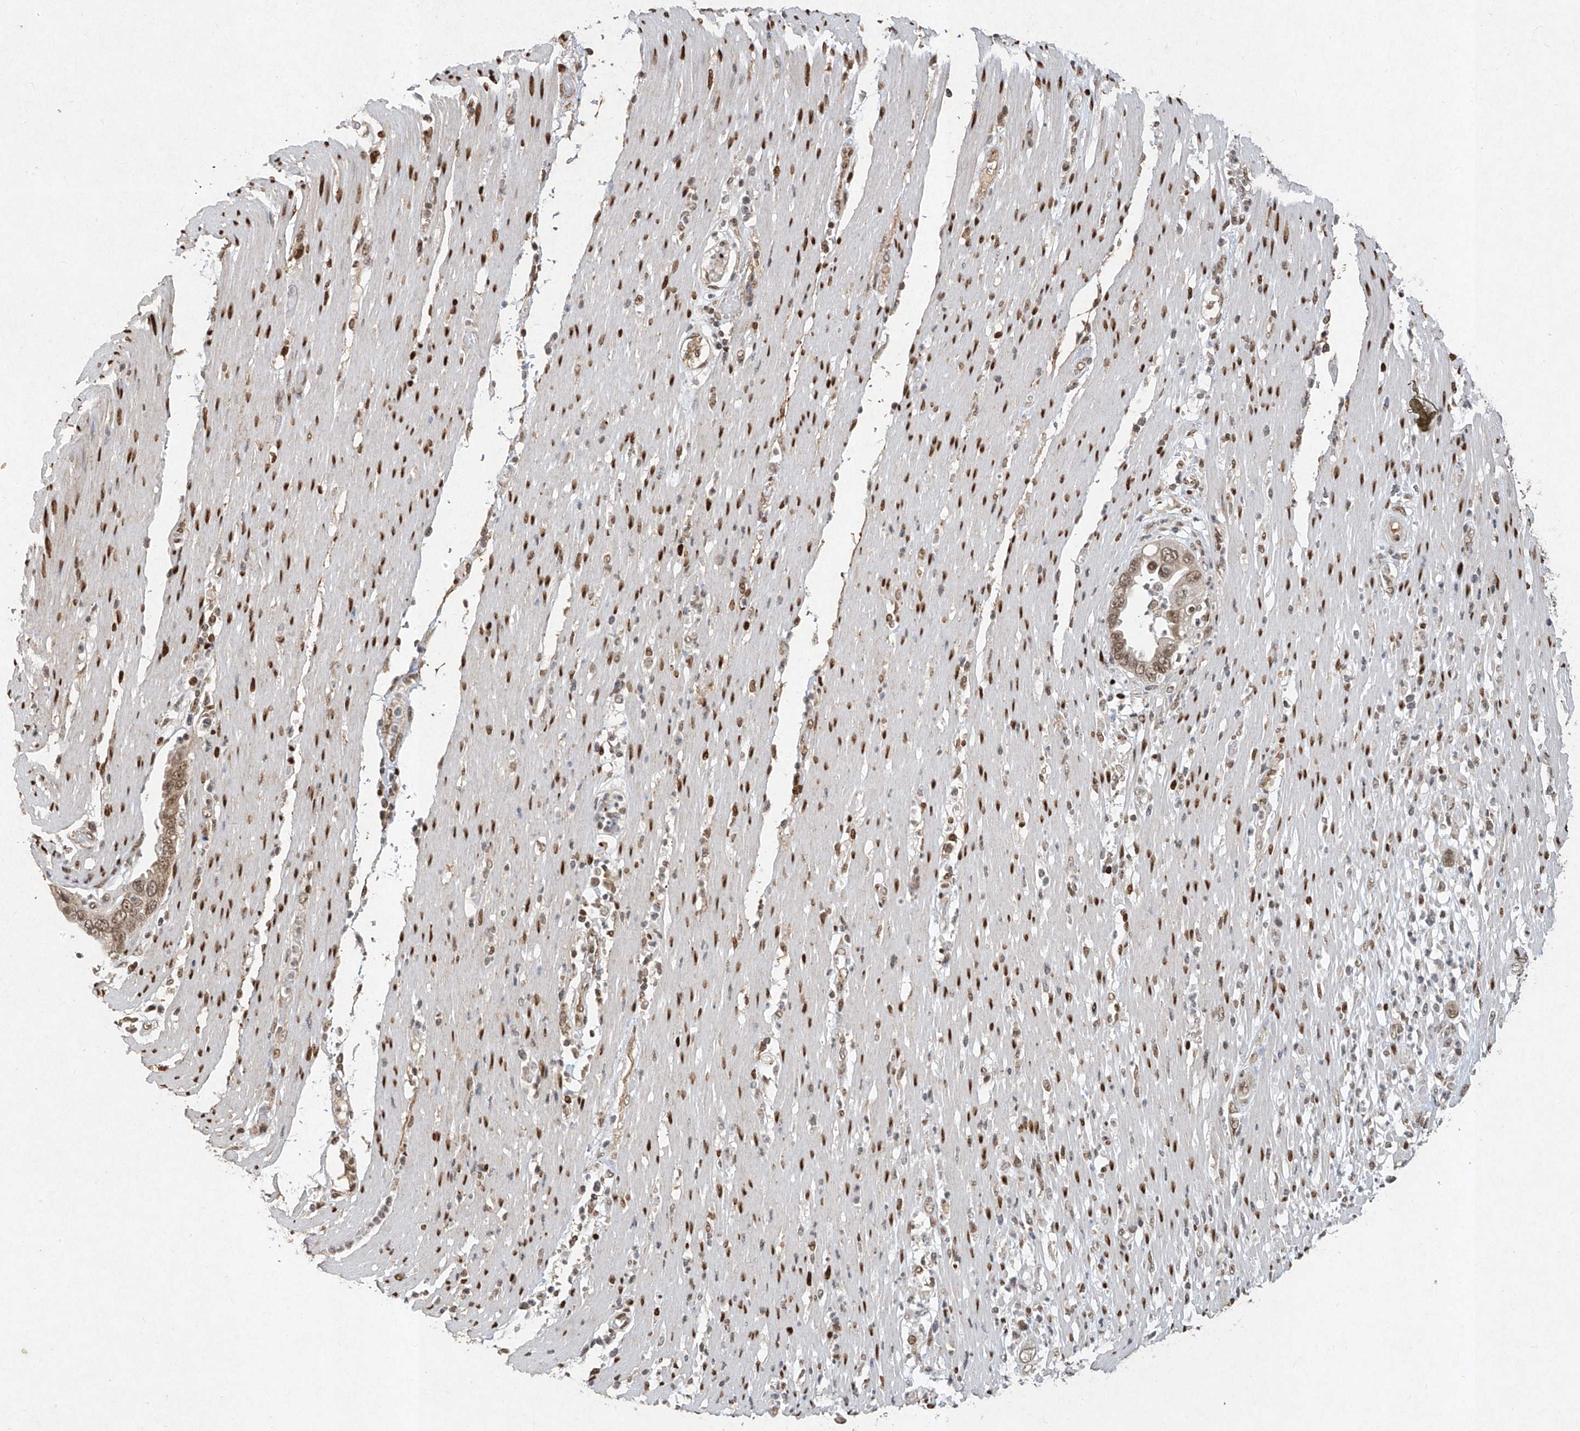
{"staining": {"intensity": "weak", "quantity": ">75%", "location": "nuclear"}, "tissue": "pancreatic cancer", "cell_type": "Tumor cells", "image_type": "cancer", "snomed": [{"axis": "morphology", "description": "Adenocarcinoma, NOS"}, {"axis": "topography", "description": "Pancreas"}], "caption": "The micrograph exhibits staining of pancreatic cancer, revealing weak nuclear protein positivity (brown color) within tumor cells. Nuclei are stained in blue.", "gene": "ATRIP", "patient": {"sex": "female", "age": 71}}